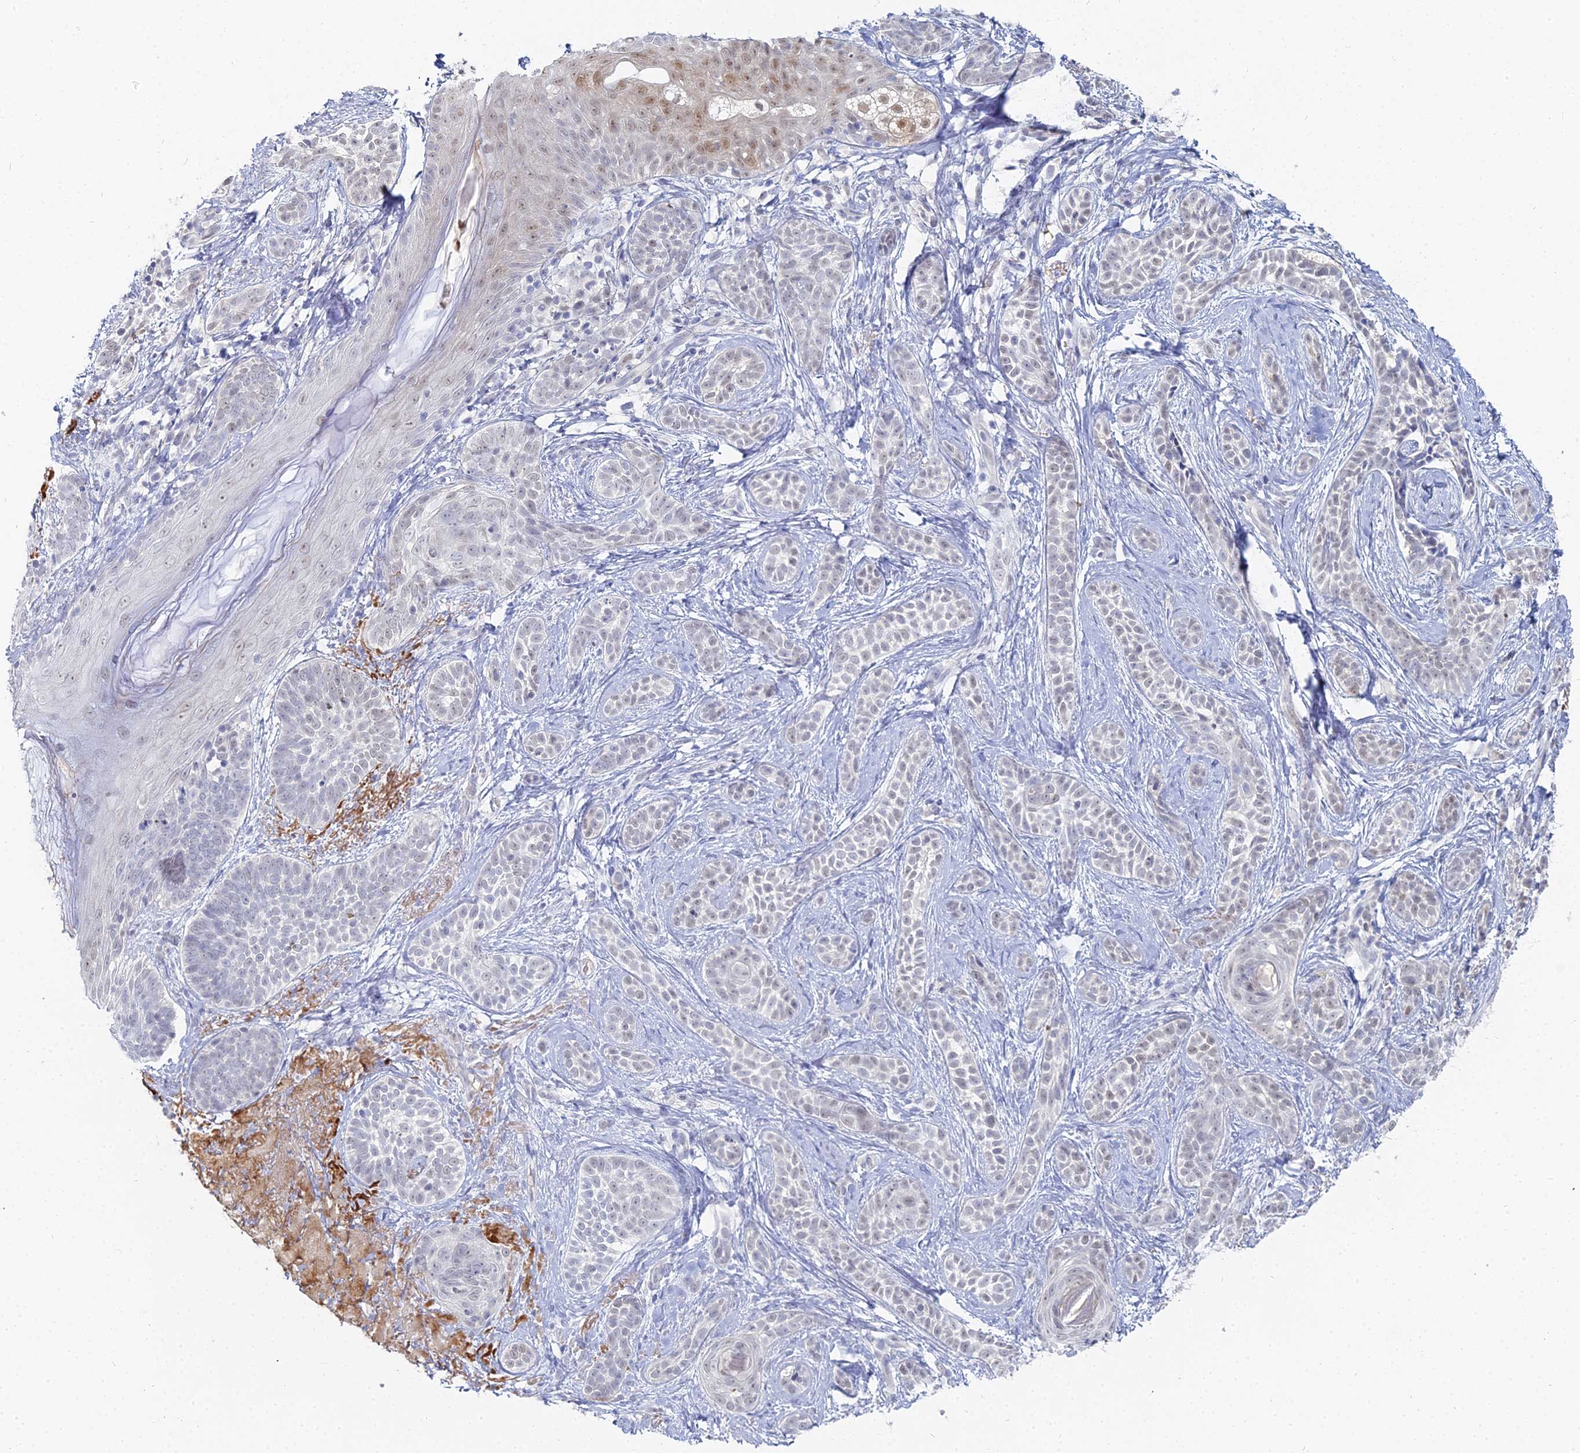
{"staining": {"intensity": "negative", "quantity": "none", "location": "none"}, "tissue": "skin cancer", "cell_type": "Tumor cells", "image_type": "cancer", "snomed": [{"axis": "morphology", "description": "Basal cell carcinoma"}, {"axis": "topography", "description": "Skin"}], "caption": "Tumor cells show no significant staining in basal cell carcinoma (skin).", "gene": "THAP4", "patient": {"sex": "male", "age": 71}}